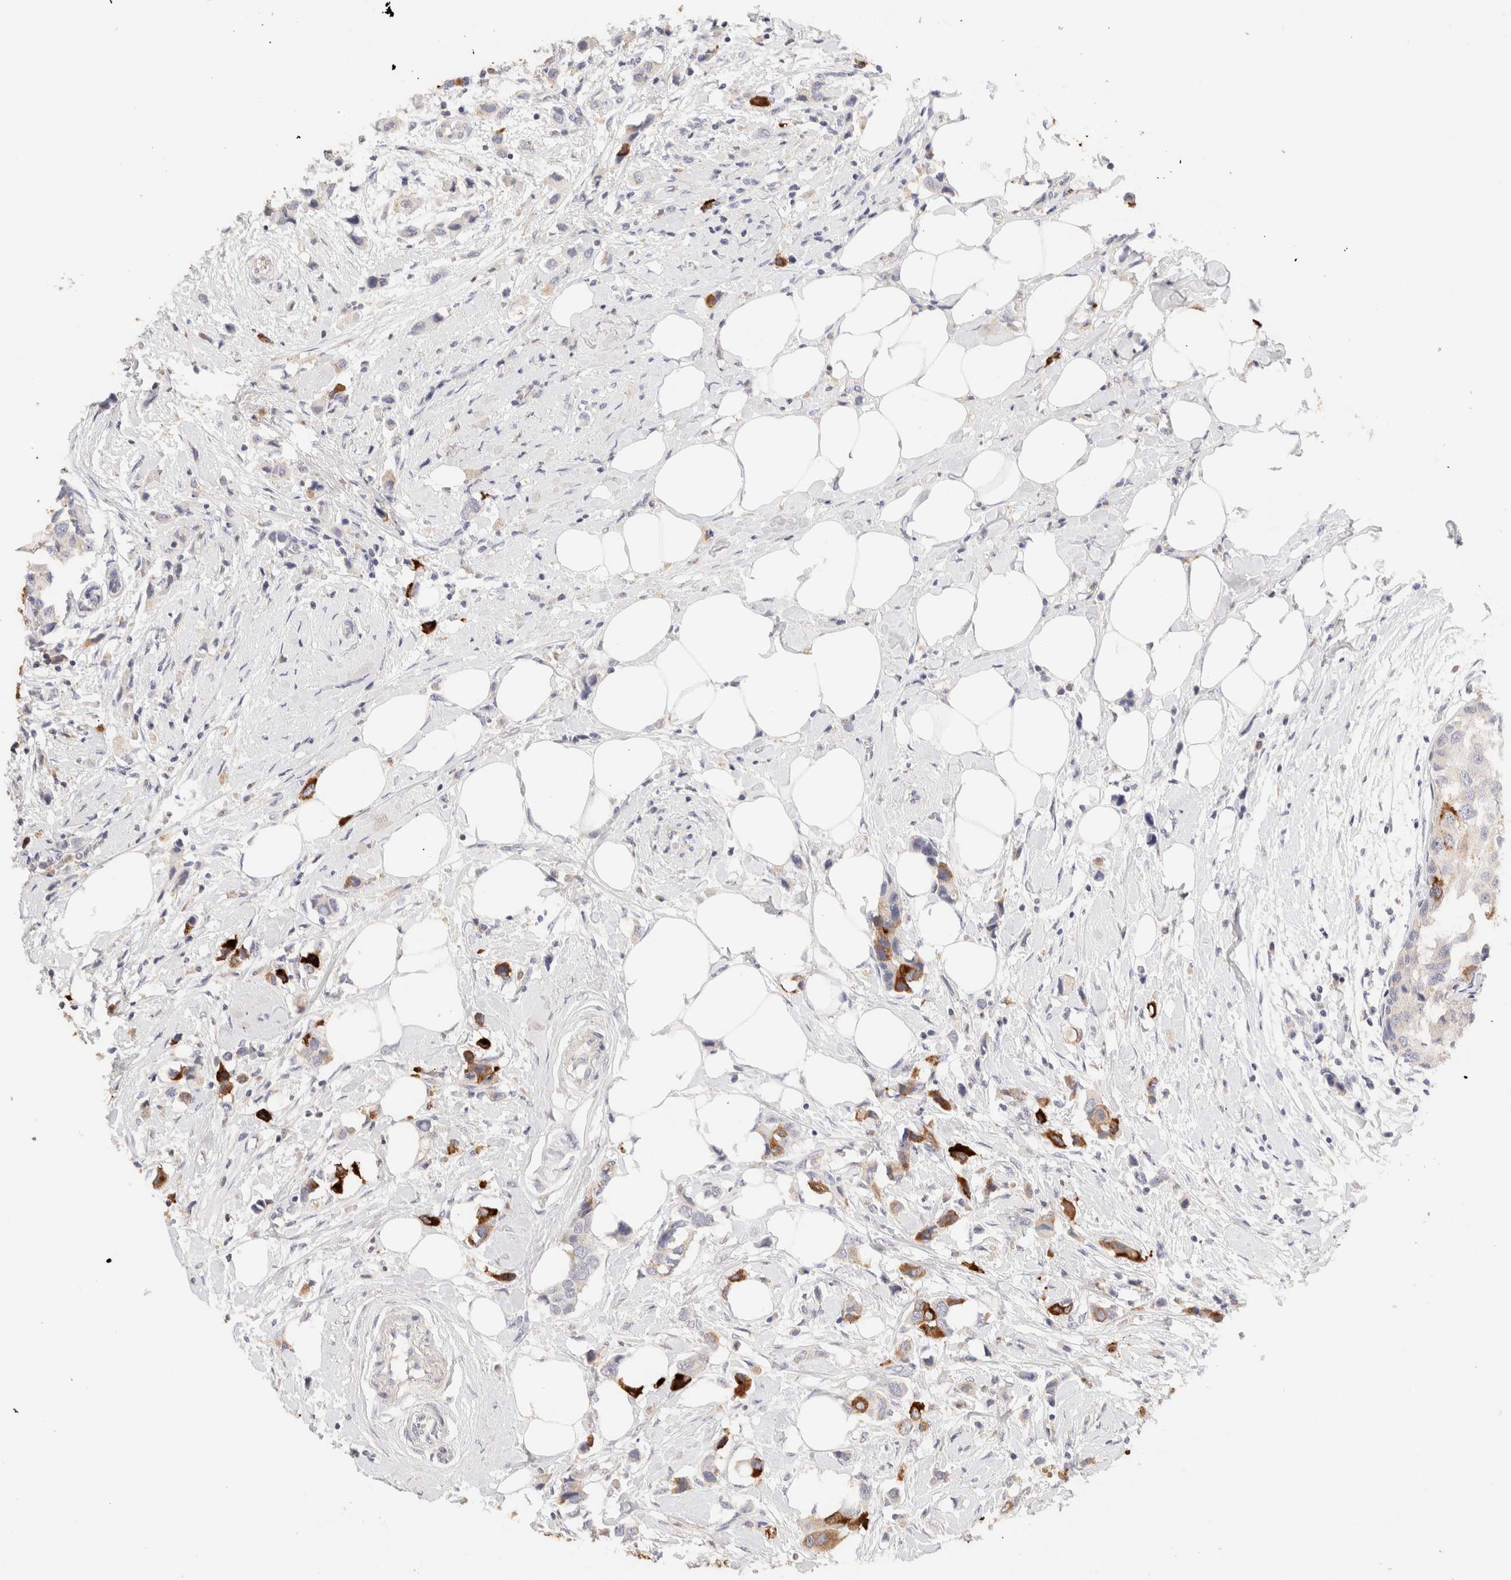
{"staining": {"intensity": "strong", "quantity": "<25%", "location": "cytoplasmic/membranous"}, "tissue": "breast cancer", "cell_type": "Tumor cells", "image_type": "cancer", "snomed": [{"axis": "morphology", "description": "Normal tissue, NOS"}, {"axis": "morphology", "description": "Duct carcinoma"}, {"axis": "topography", "description": "Breast"}], "caption": "High-power microscopy captured an immunohistochemistry micrograph of infiltrating ductal carcinoma (breast), revealing strong cytoplasmic/membranous expression in approximately <25% of tumor cells.", "gene": "SCGB2A2", "patient": {"sex": "female", "age": 50}}